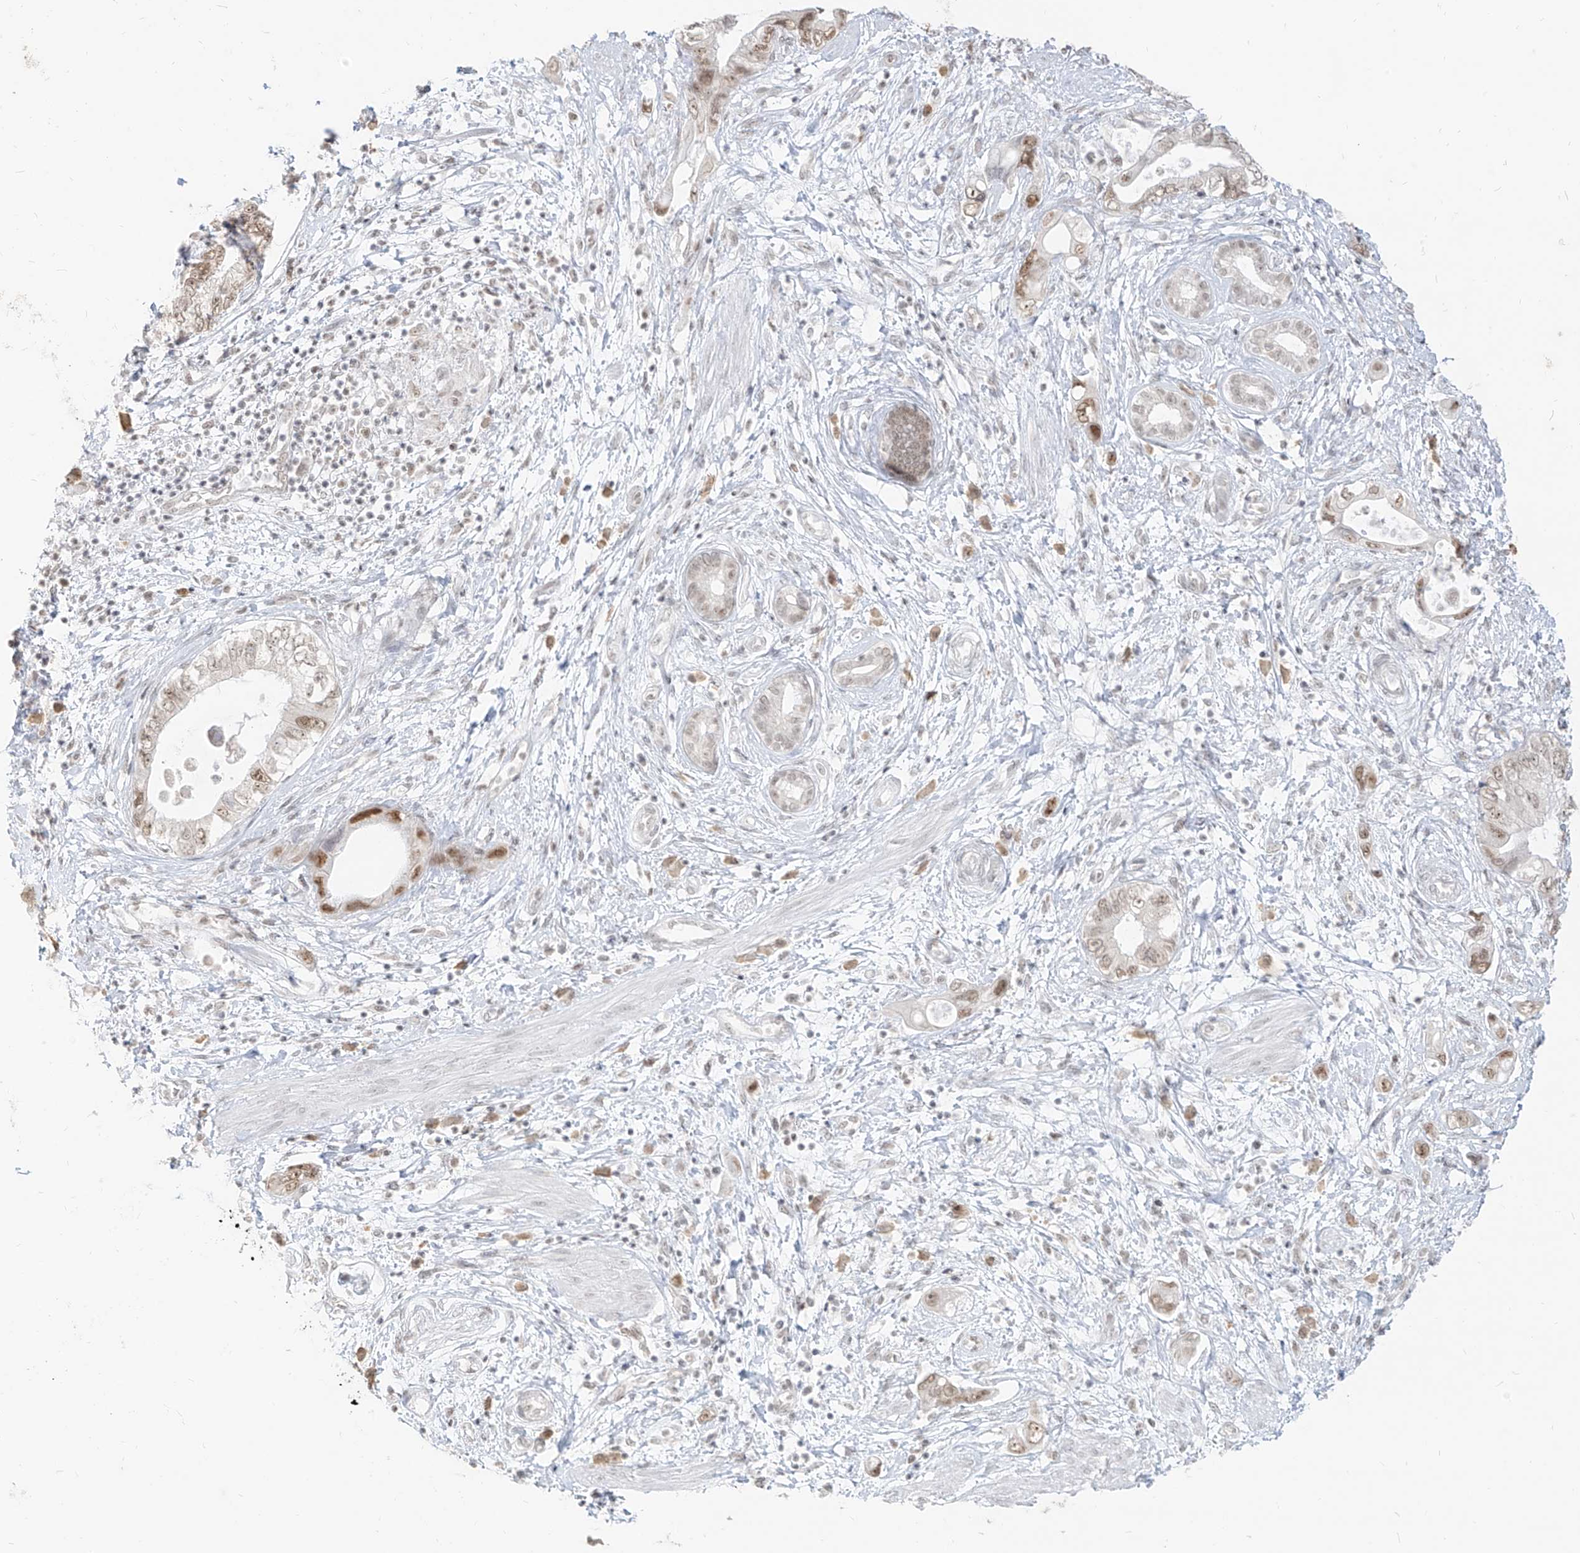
{"staining": {"intensity": "moderate", "quantity": "25%-75%", "location": "nuclear"}, "tissue": "pancreatic cancer", "cell_type": "Tumor cells", "image_type": "cancer", "snomed": [{"axis": "morphology", "description": "Adenocarcinoma, NOS"}, {"axis": "topography", "description": "Pancreas"}], "caption": "Immunohistochemical staining of pancreatic adenocarcinoma exhibits medium levels of moderate nuclear positivity in about 25%-75% of tumor cells.", "gene": "SUPT5H", "patient": {"sex": "female", "age": 73}}